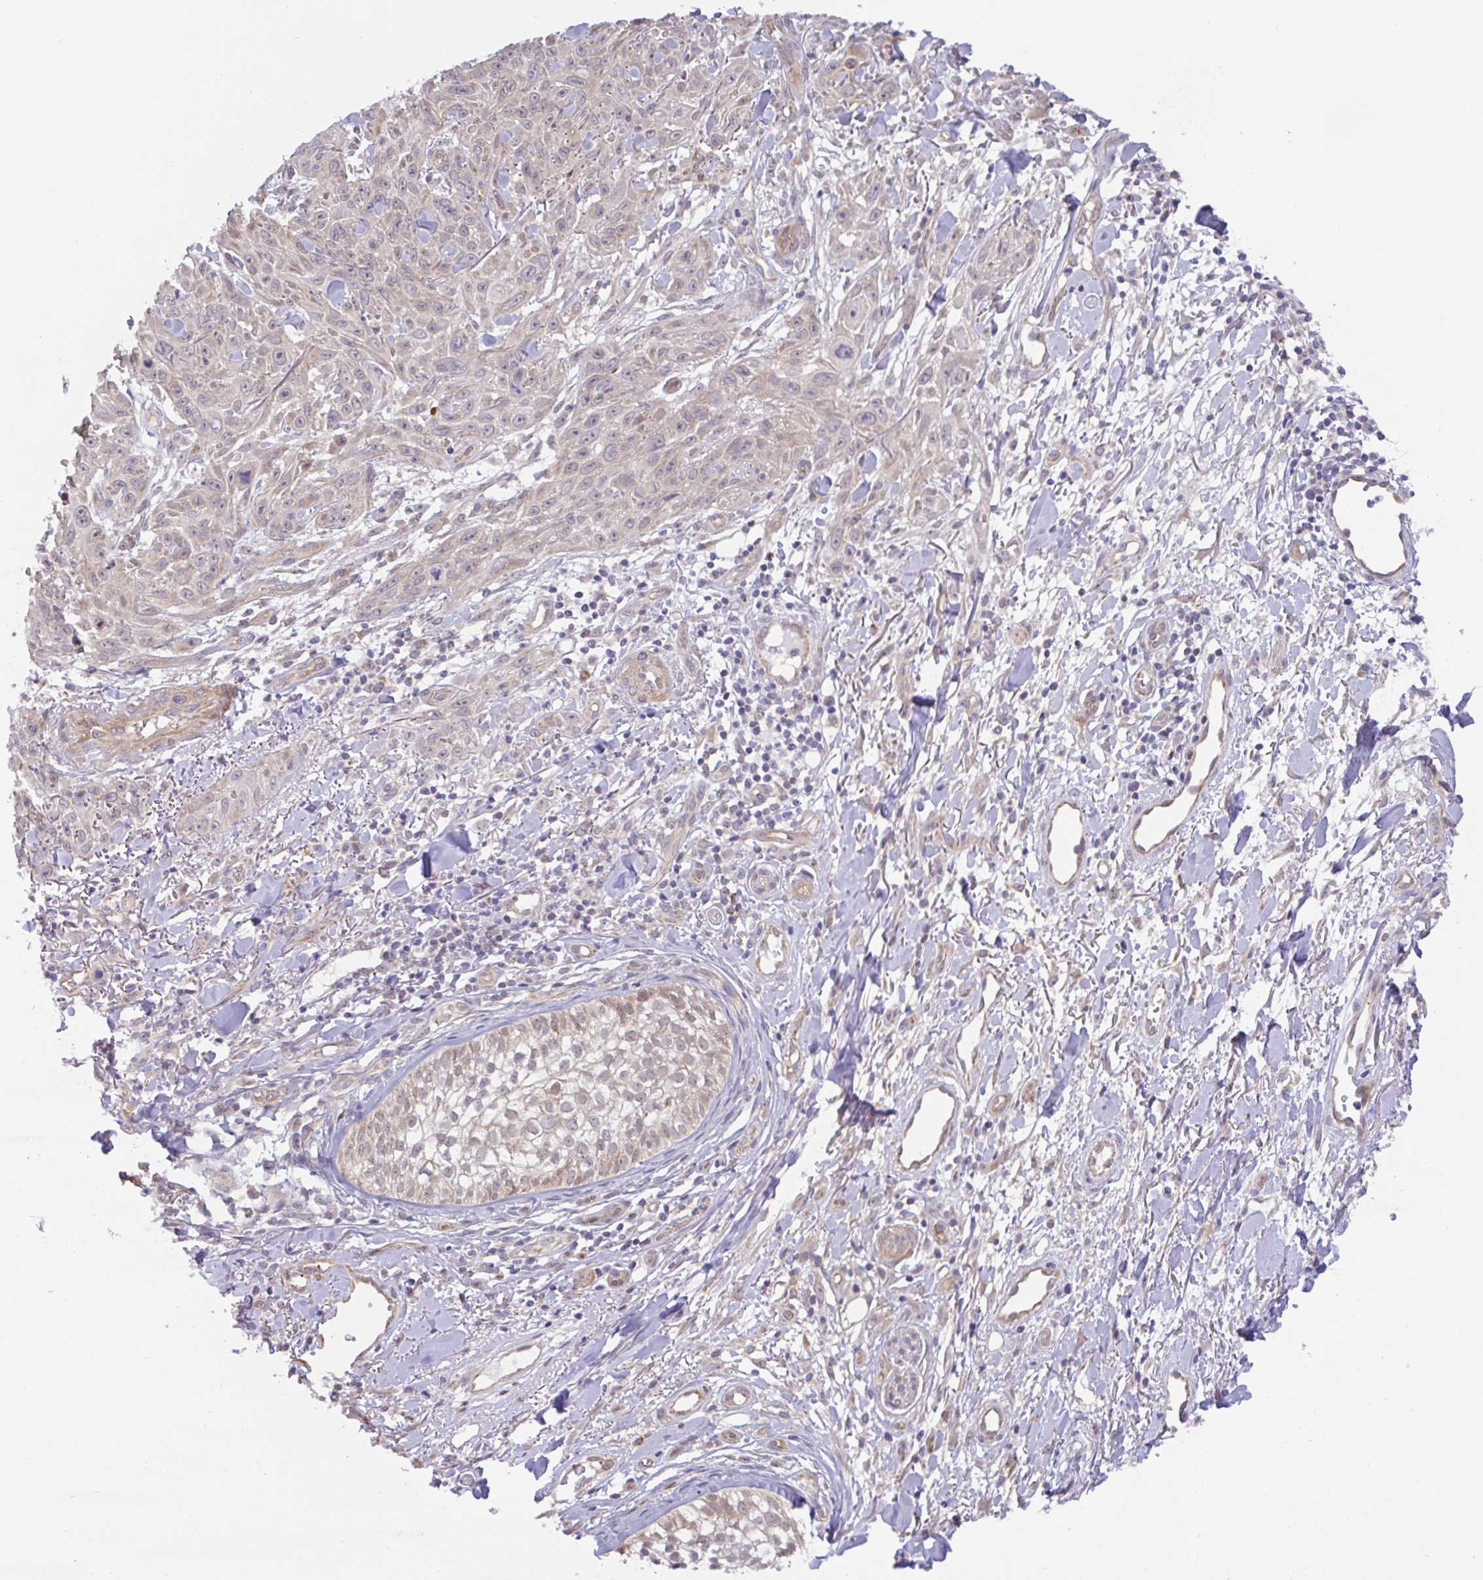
{"staining": {"intensity": "negative", "quantity": "none", "location": "none"}, "tissue": "skin cancer", "cell_type": "Tumor cells", "image_type": "cancer", "snomed": [{"axis": "morphology", "description": "Squamous cell carcinoma, NOS"}, {"axis": "topography", "description": "Skin"}], "caption": "Immunohistochemical staining of skin cancer shows no significant positivity in tumor cells.", "gene": "DLEU7", "patient": {"sex": "male", "age": 86}}